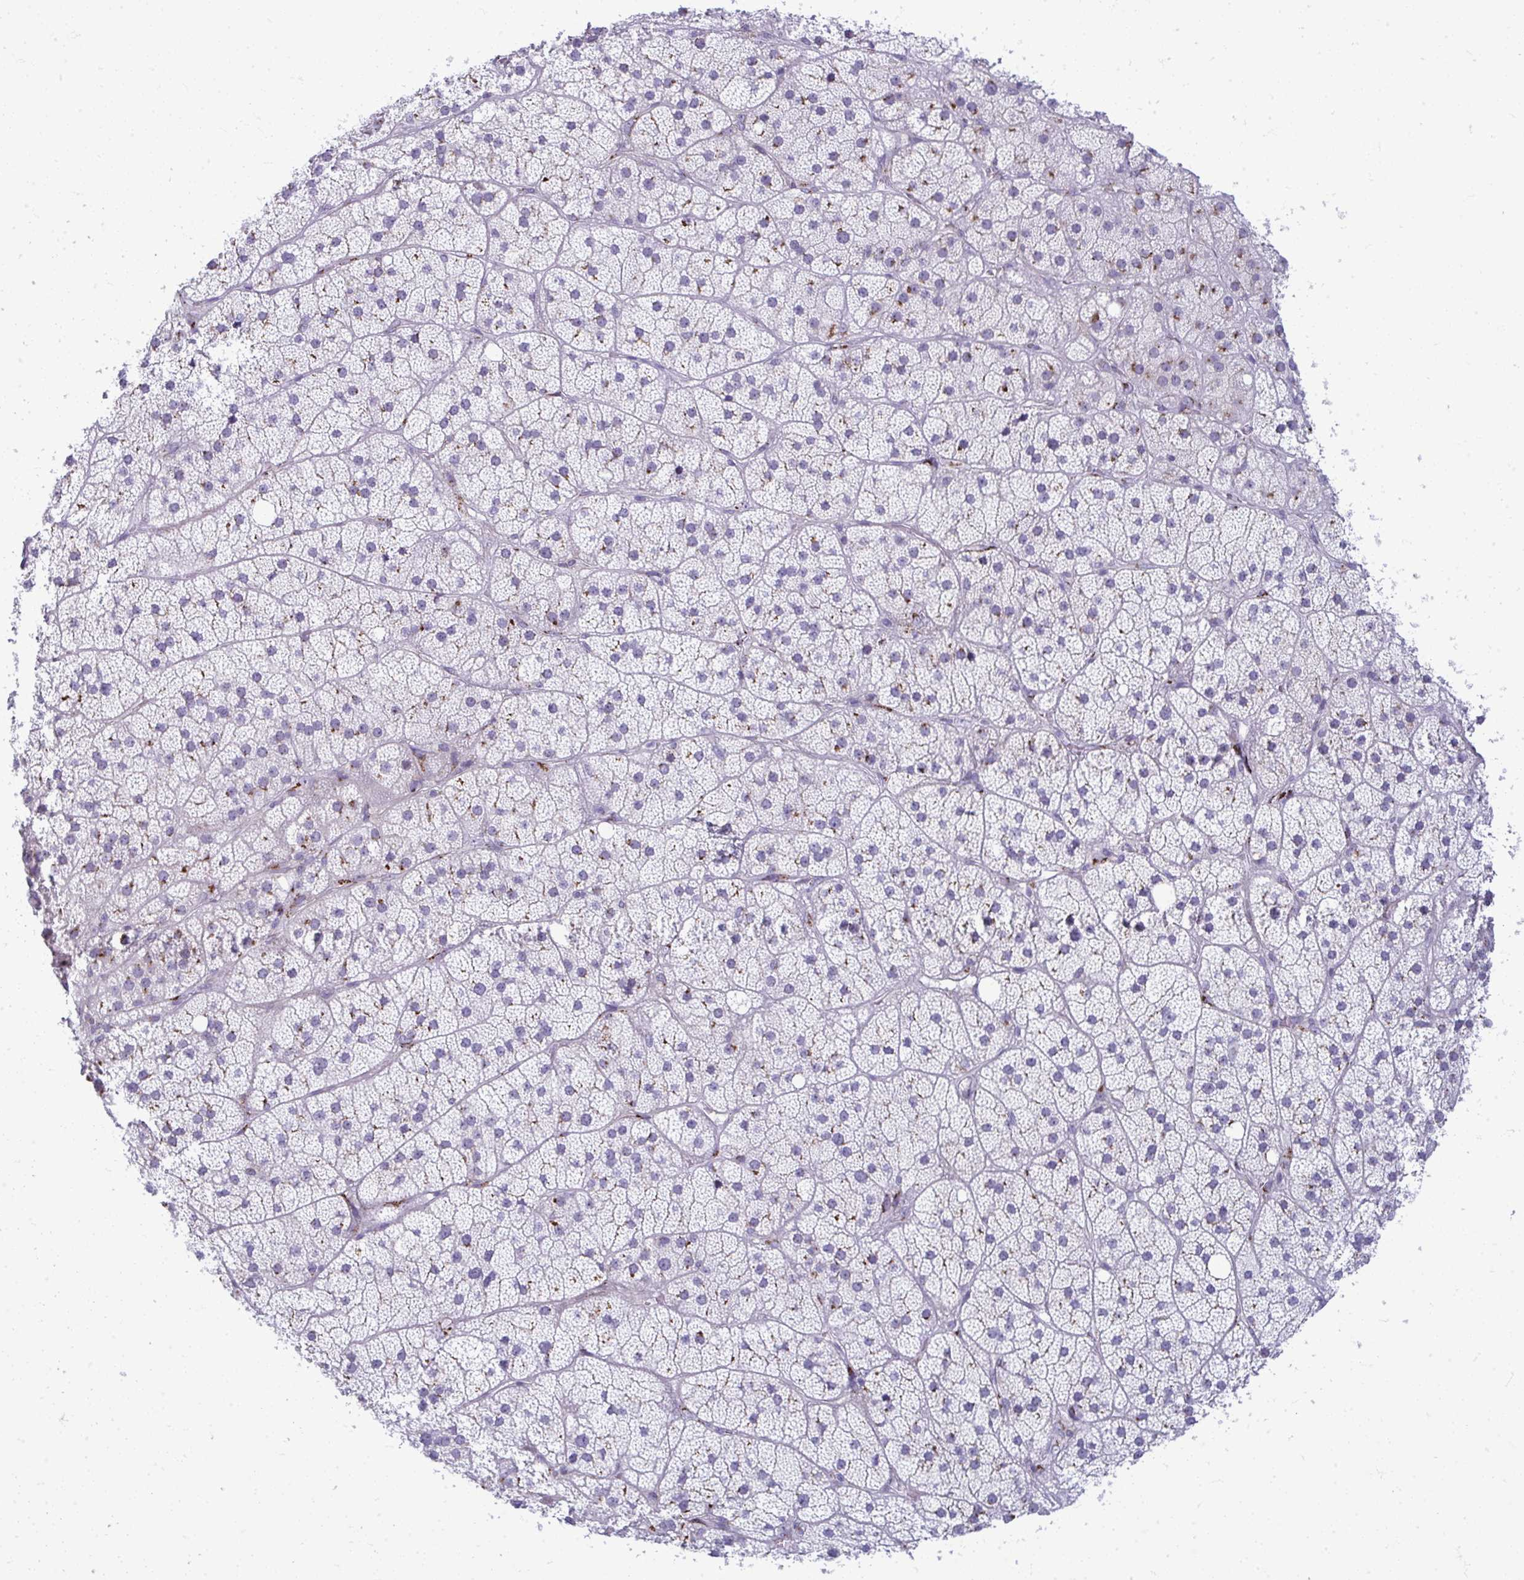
{"staining": {"intensity": "moderate", "quantity": "<25%", "location": "cytoplasmic/membranous"}, "tissue": "adrenal gland", "cell_type": "Glandular cells", "image_type": "normal", "snomed": [{"axis": "morphology", "description": "Normal tissue, NOS"}, {"axis": "topography", "description": "Adrenal gland"}], "caption": "Immunohistochemical staining of unremarkable human adrenal gland demonstrates moderate cytoplasmic/membranous protein staining in about <25% of glandular cells.", "gene": "DTX4", "patient": {"sex": "male", "age": 57}}